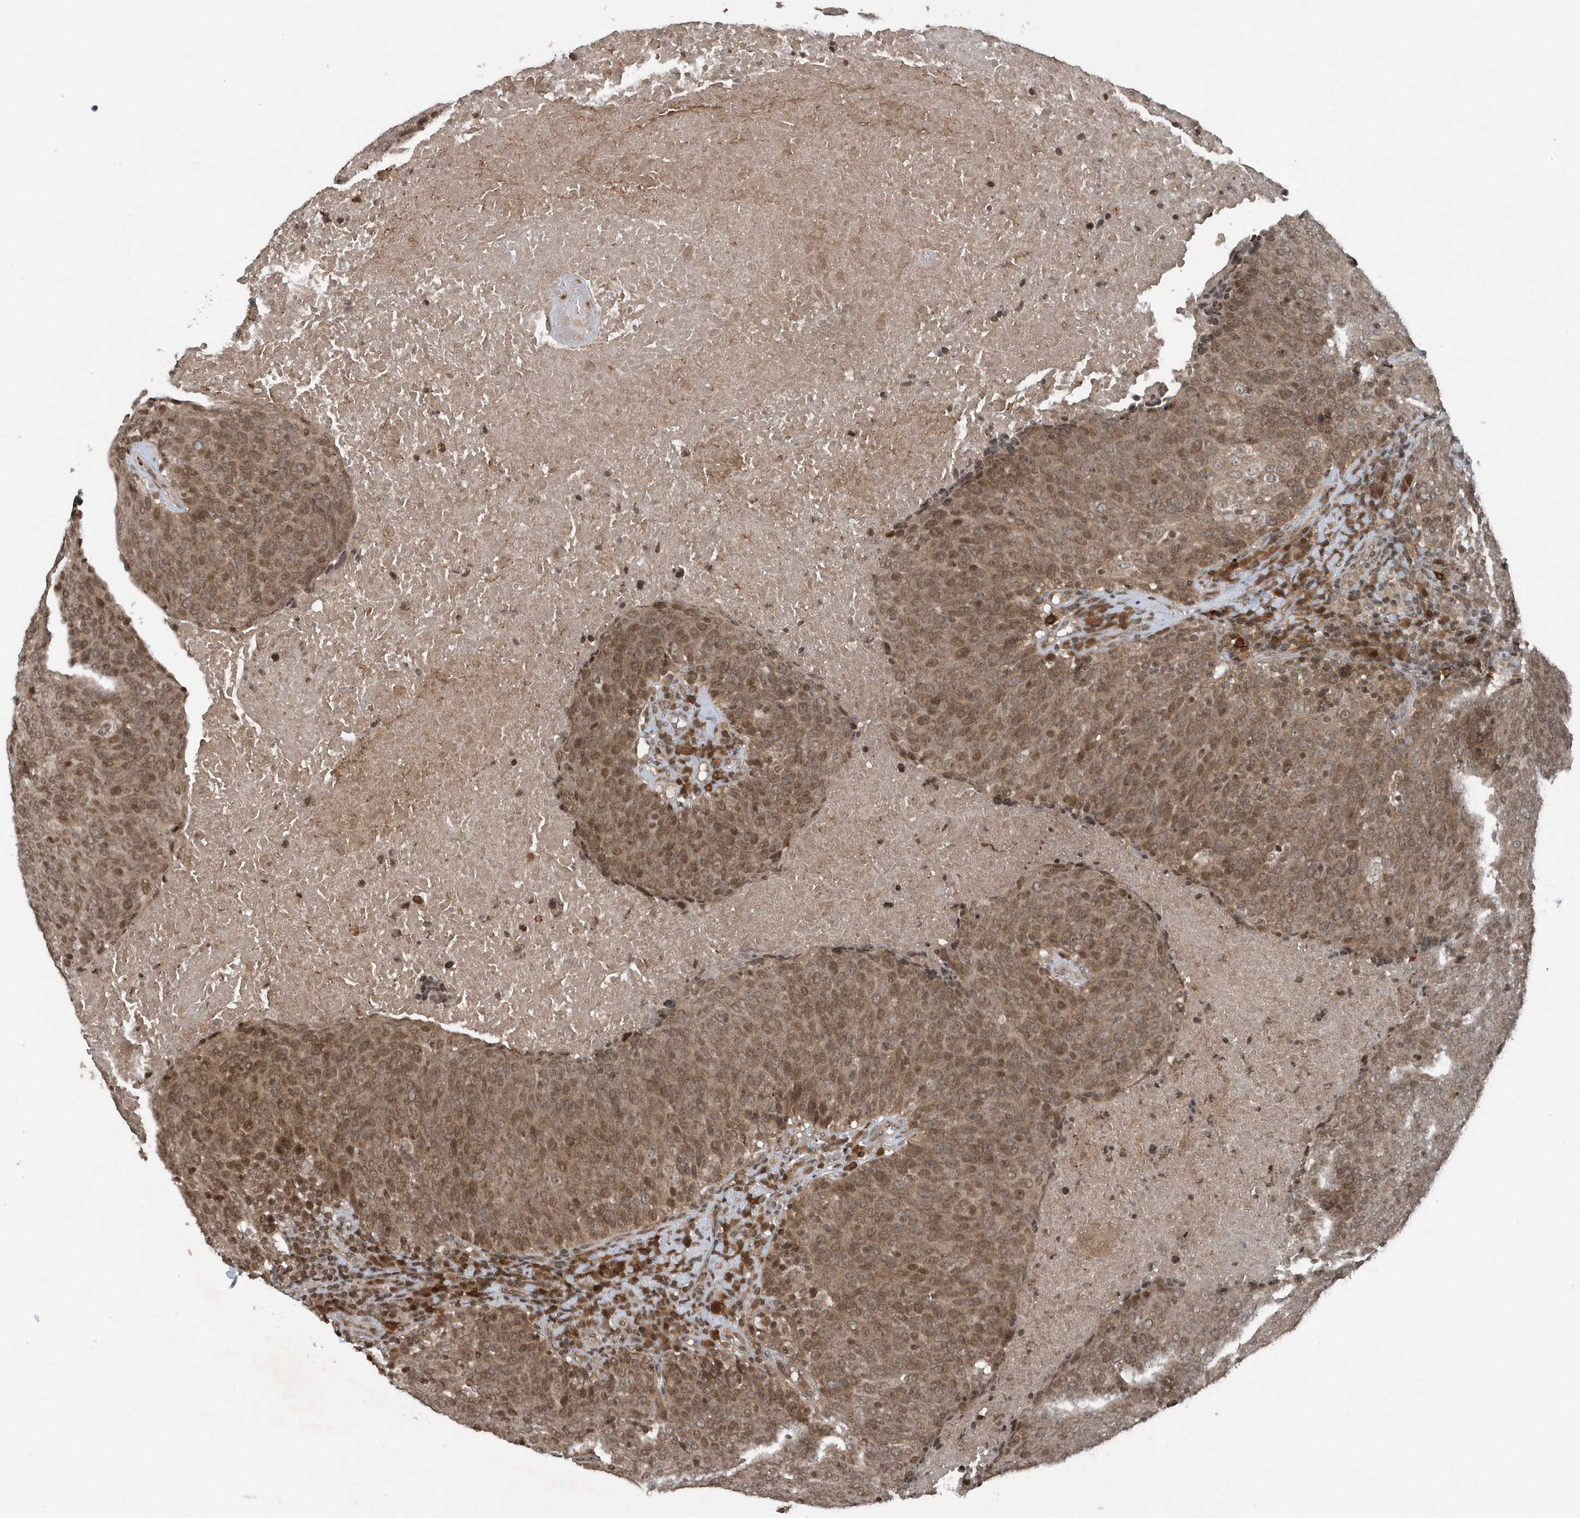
{"staining": {"intensity": "moderate", "quantity": ">75%", "location": "cytoplasmic/membranous,nuclear"}, "tissue": "head and neck cancer", "cell_type": "Tumor cells", "image_type": "cancer", "snomed": [{"axis": "morphology", "description": "Squamous cell carcinoma, NOS"}, {"axis": "morphology", "description": "Squamous cell carcinoma, metastatic, NOS"}, {"axis": "topography", "description": "Lymph node"}, {"axis": "topography", "description": "Head-Neck"}], "caption": "DAB (3,3'-diaminobenzidine) immunohistochemical staining of metastatic squamous cell carcinoma (head and neck) reveals moderate cytoplasmic/membranous and nuclear protein positivity in approximately >75% of tumor cells.", "gene": "EIF2B1", "patient": {"sex": "male", "age": 62}}